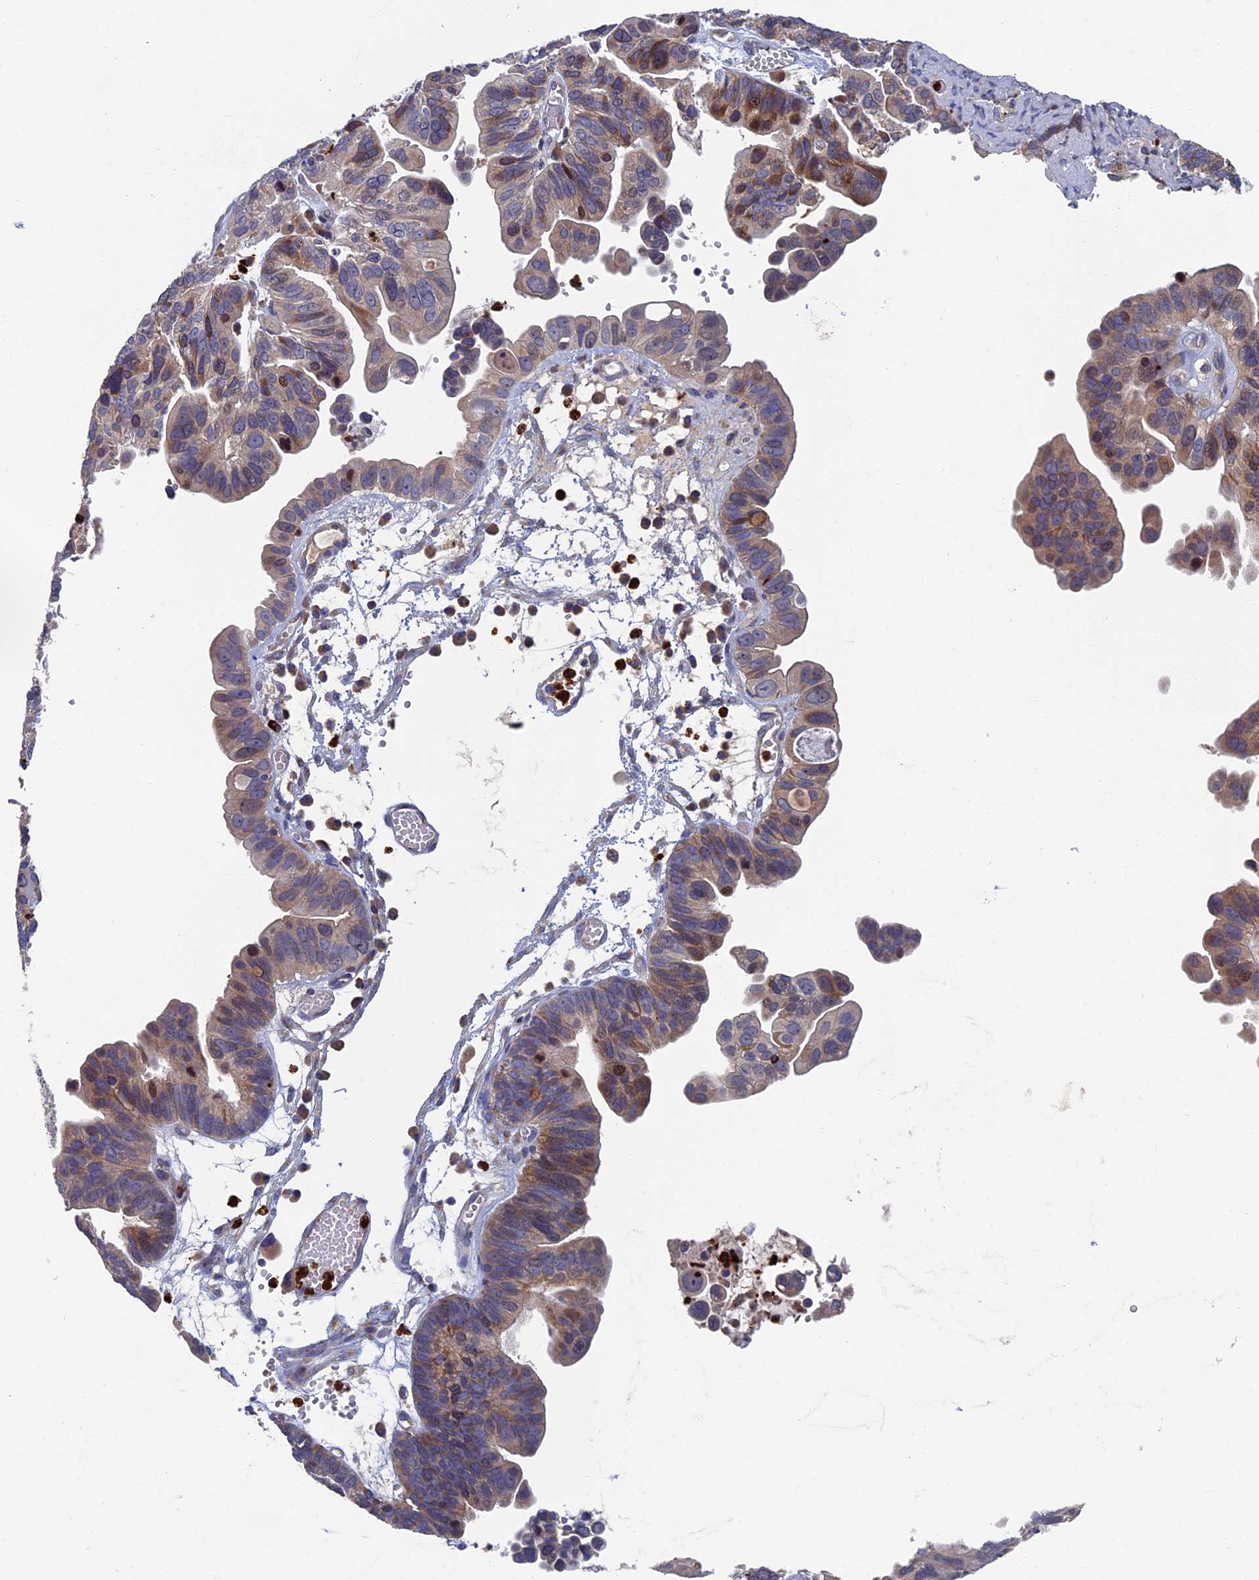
{"staining": {"intensity": "moderate", "quantity": "25%-75%", "location": "cytoplasmic/membranous"}, "tissue": "ovarian cancer", "cell_type": "Tumor cells", "image_type": "cancer", "snomed": [{"axis": "morphology", "description": "Cystadenocarcinoma, serous, NOS"}, {"axis": "topography", "description": "Ovary"}], "caption": "There is medium levels of moderate cytoplasmic/membranous expression in tumor cells of serous cystadenocarcinoma (ovarian), as demonstrated by immunohistochemical staining (brown color).", "gene": "TNK2", "patient": {"sex": "female", "age": 56}}